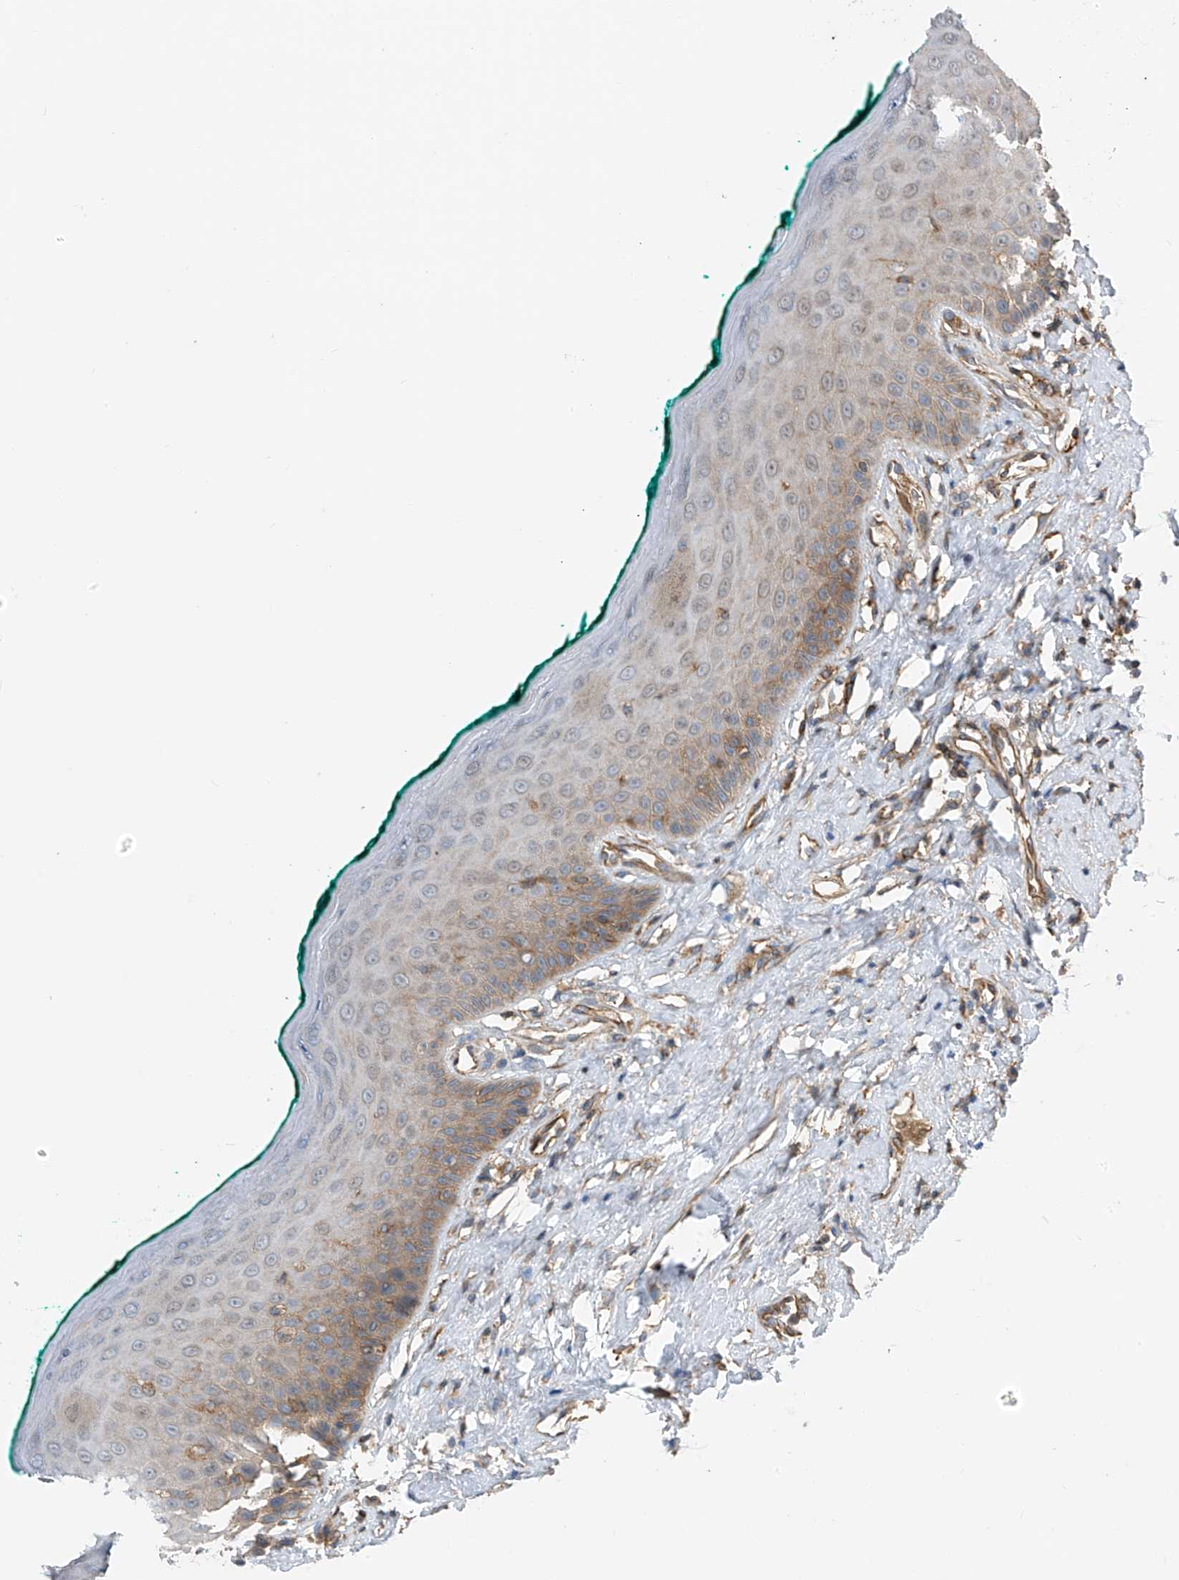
{"staining": {"intensity": "moderate", "quantity": "25%-75%", "location": "cytoplasmic/membranous"}, "tissue": "oral mucosa", "cell_type": "Squamous epithelial cells", "image_type": "normal", "snomed": [{"axis": "morphology", "description": "Normal tissue, NOS"}, {"axis": "topography", "description": "Oral tissue"}], "caption": "Protein staining by IHC demonstrates moderate cytoplasmic/membranous positivity in about 25%-75% of squamous epithelial cells in benign oral mucosa.", "gene": "SLC1A5", "patient": {"sex": "female", "age": 70}}